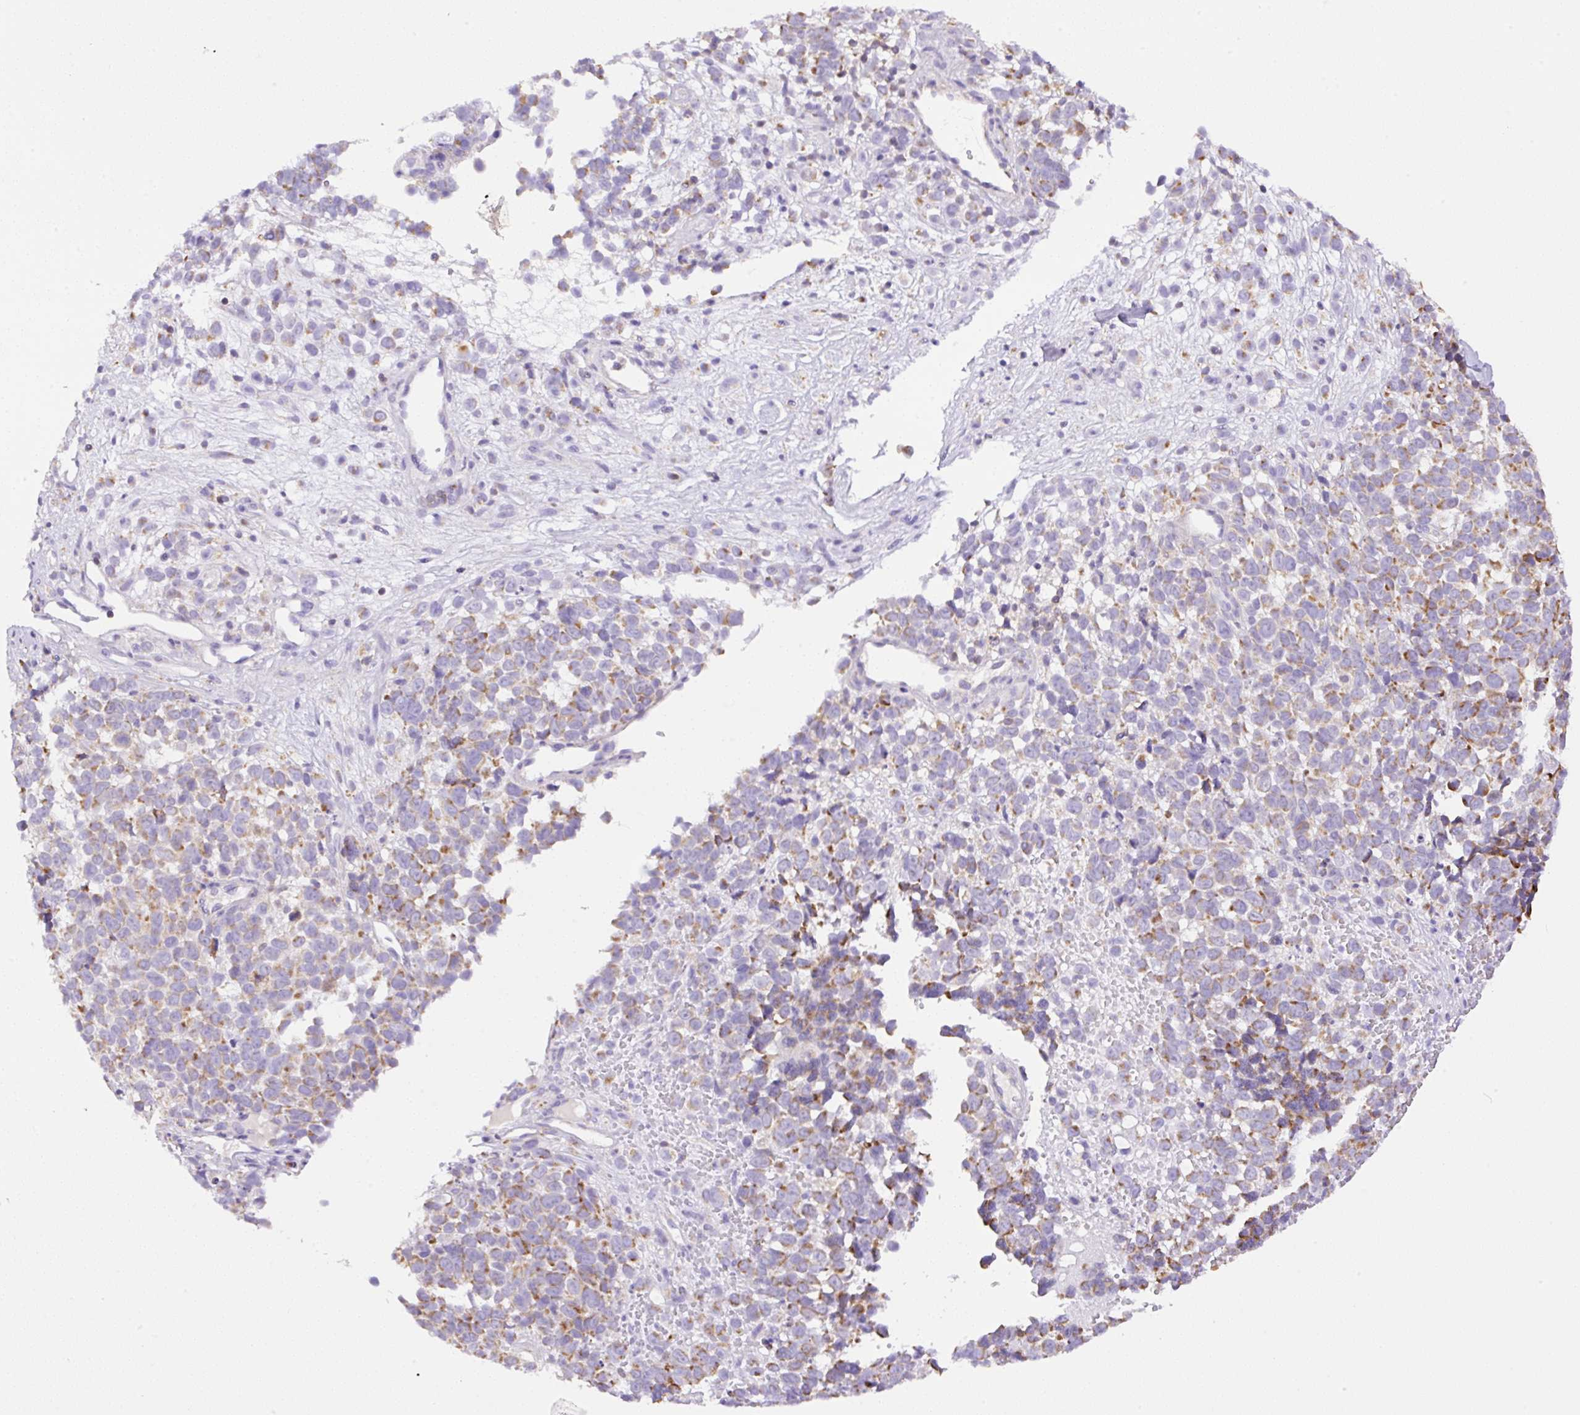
{"staining": {"intensity": "moderate", "quantity": "25%-75%", "location": "cytoplasmic/membranous"}, "tissue": "melanoma", "cell_type": "Tumor cells", "image_type": "cancer", "snomed": [{"axis": "morphology", "description": "Malignant melanoma, NOS"}, {"axis": "topography", "description": "Nose, NOS"}], "caption": "High-magnification brightfield microscopy of melanoma stained with DAB (brown) and counterstained with hematoxylin (blue). tumor cells exhibit moderate cytoplasmic/membranous expression is appreciated in approximately25%-75% of cells.", "gene": "NF1", "patient": {"sex": "female", "age": 48}}